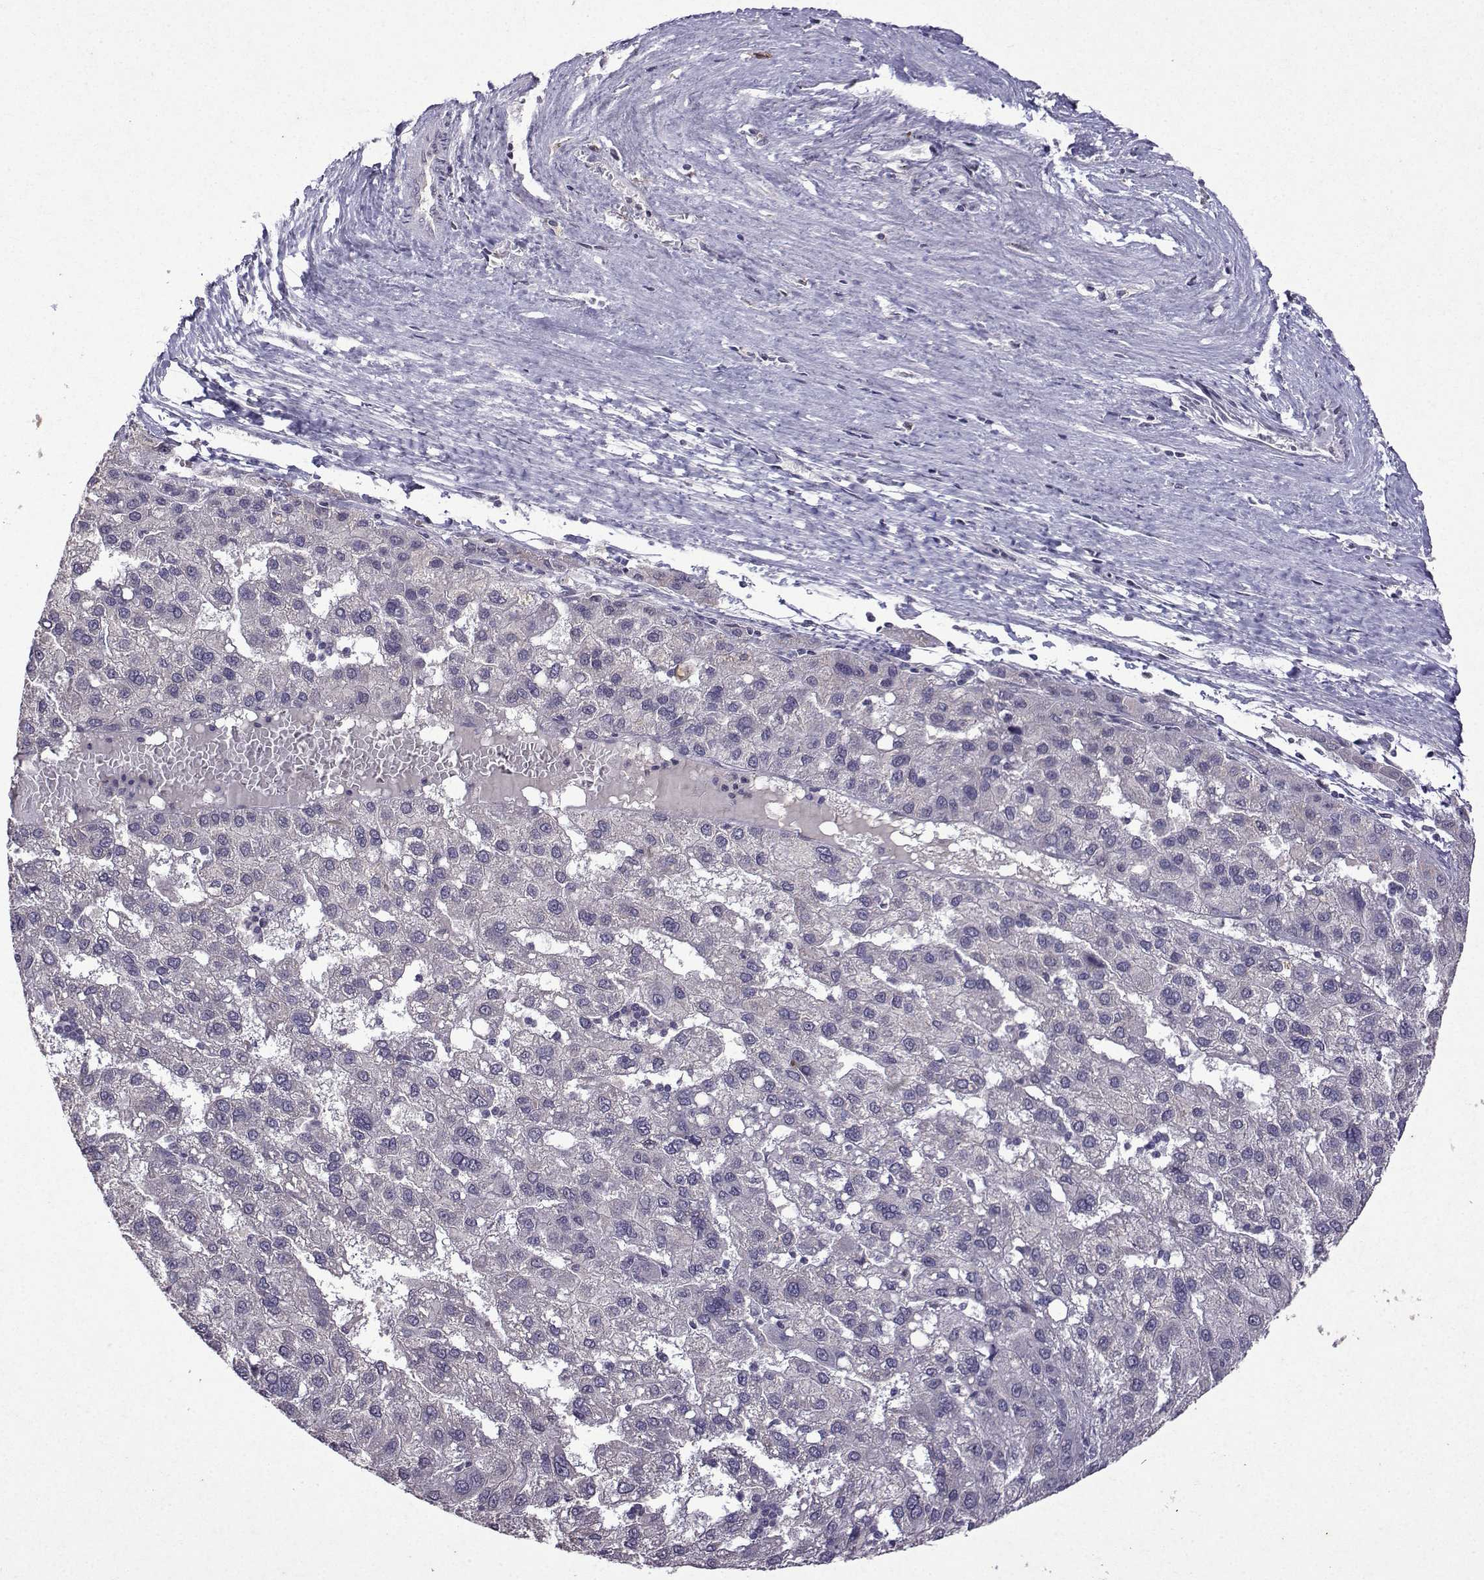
{"staining": {"intensity": "negative", "quantity": "none", "location": "none"}, "tissue": "liver cancer", "cell_type": "Tumor cells", "image_type": "cancer", "snomed": [{"axis": "morphology", "description": "Carcinoma, Hepatocellular, NOS"}, {"axis": "topography", "description": "Liver"}], "caption": "IHC histopathology image of neoplastic tissue: human liver cancer (hepatocellular carcinoma) stained with DAB shows no significant protein staining in tumor cells. Nuclei are stained in blue.", "gene": "CCL28", "patient": {"sex": "female", "age": 82}}